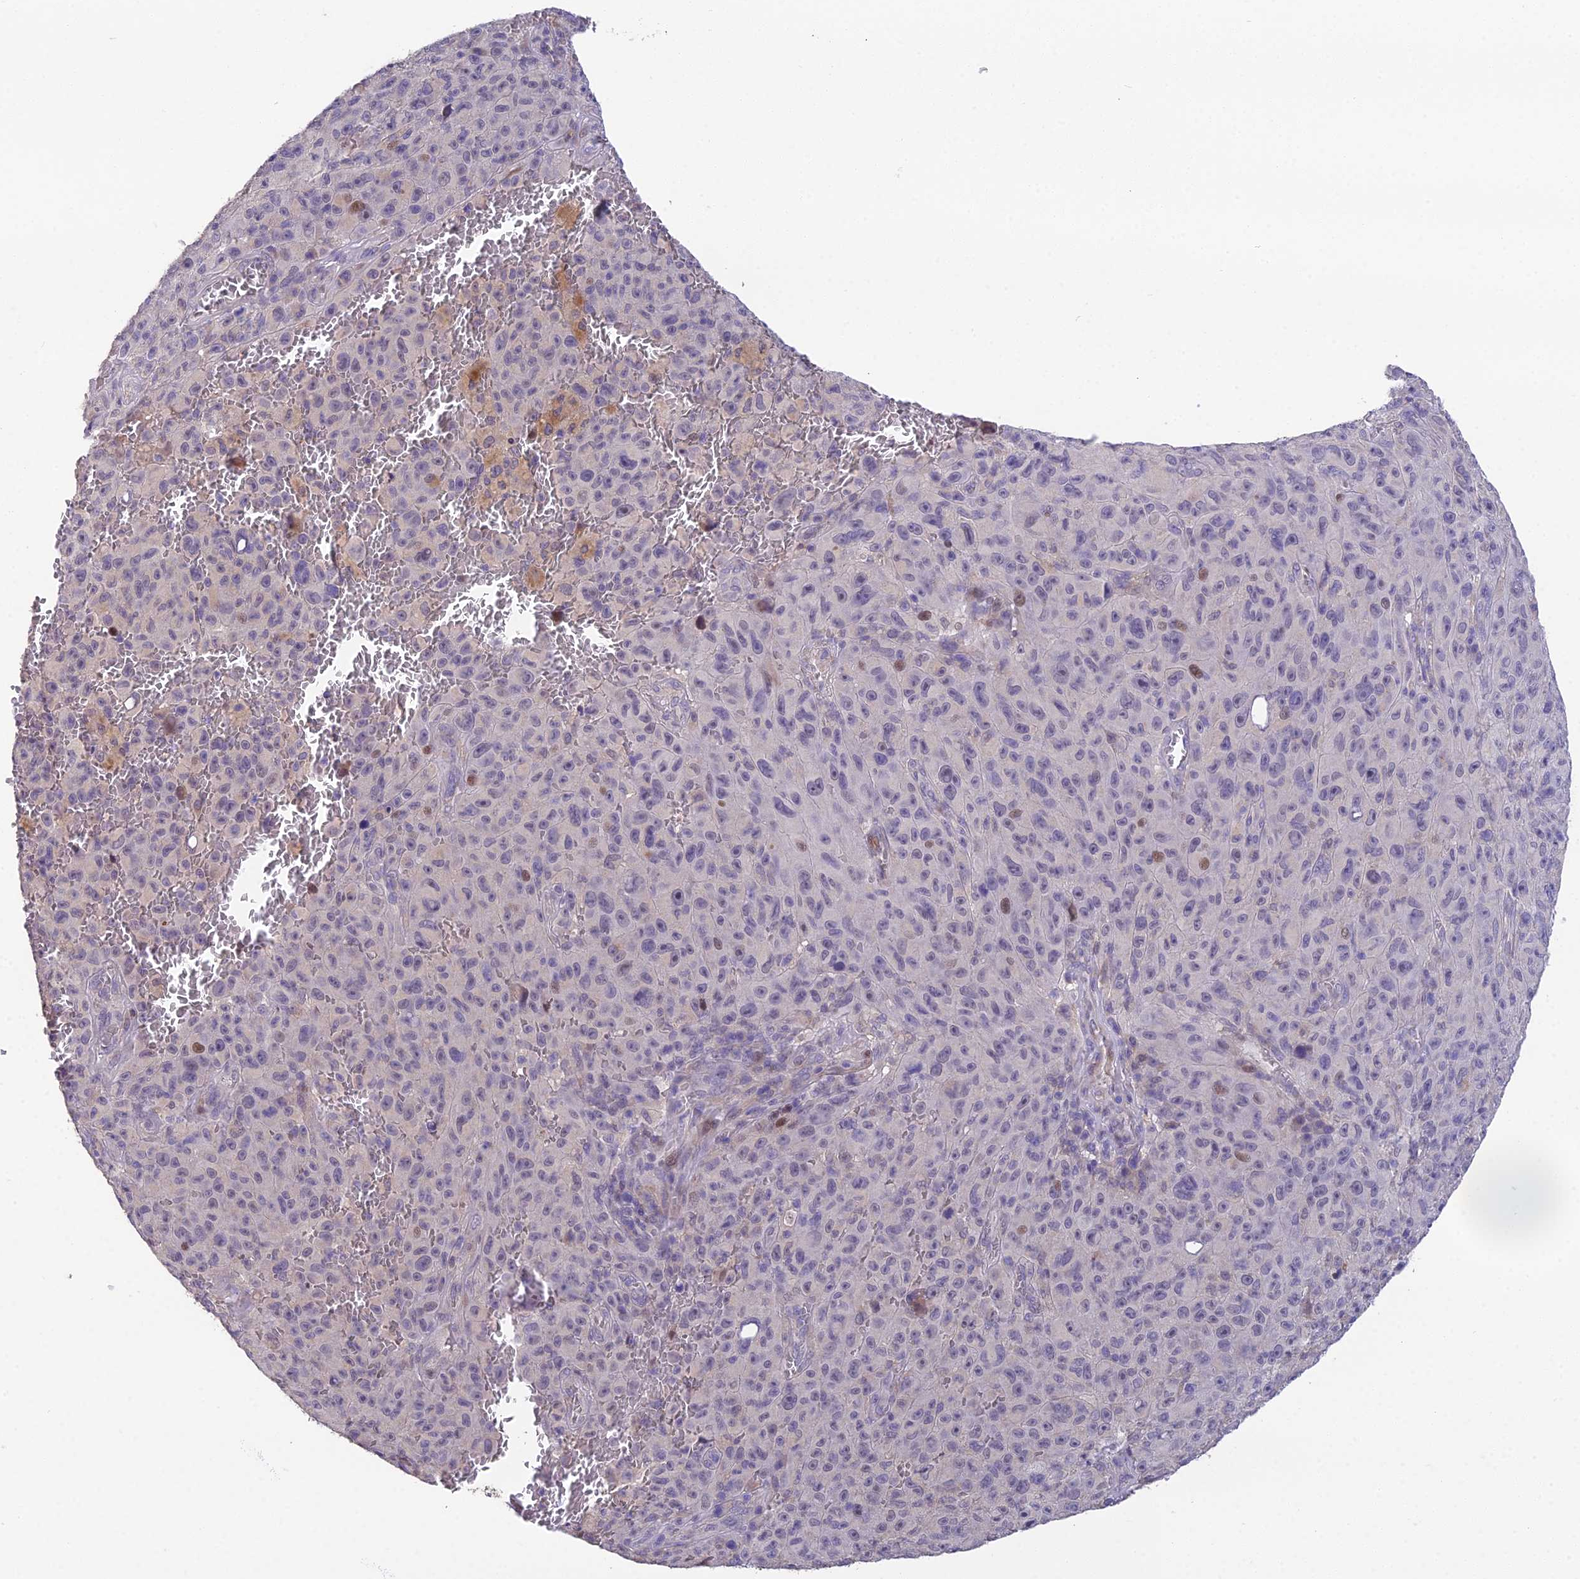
{"staining": {"intensity": "weak", "quantity": "<25%", "location": "nuclear"}, "tissue": "melanoma", "cell_type": "Tumor cells", "image_type": "cancer", "snomed": [{"axis": "morphology", "description": "Malignant melanoma, NOS"}, {"axis": "topography", "description": "Skin"}], "caption": "Protein analysis of malignant melanoma shows no significant positivity in tumor cells.", "gene": "PUS10", "patient": {"sex": "female", "age": 82}}